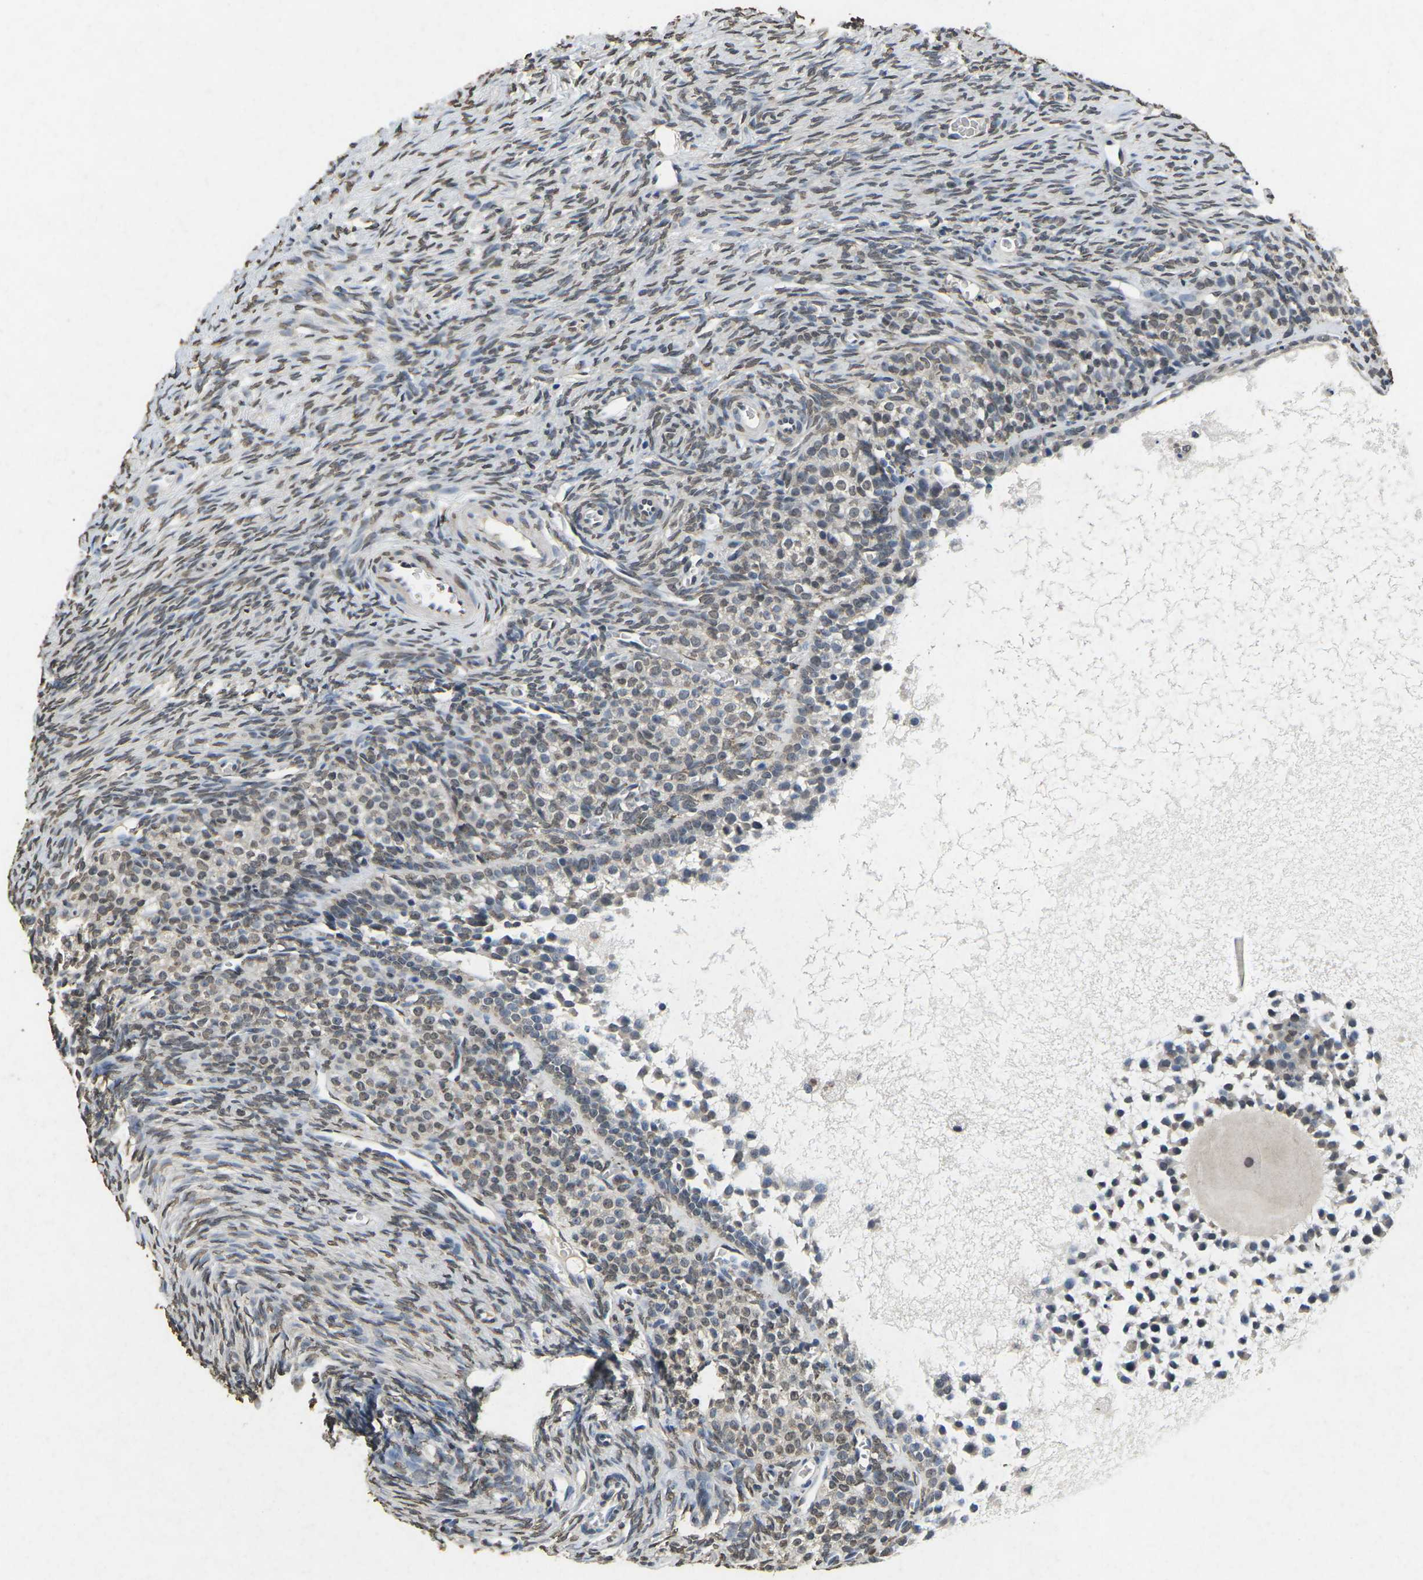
{"staining": {"intensity": "weak", "quantity": "<25%", "location": "cytoplasmic/membranous"}, "tissue": "ovary", "cell_type": "Ovarian stroma cells", "image_type": "normal", "snomed": [{"axis": "morphology", "description": "Normal tissue, NOS"}, {"axis": "topography", "description": "Ovary"}], "caption": "Immunohistochemistry (IHC) photomicrograph of normal ovary: ovary stained with DAB (3,3'-diaminobenzidine) demonstrates no significant protein expression in ovarian stroma cells. Nuclei are stained in blue.", "gene": "SCNN1B", "patient": {"sex": "female", "age": 27}}